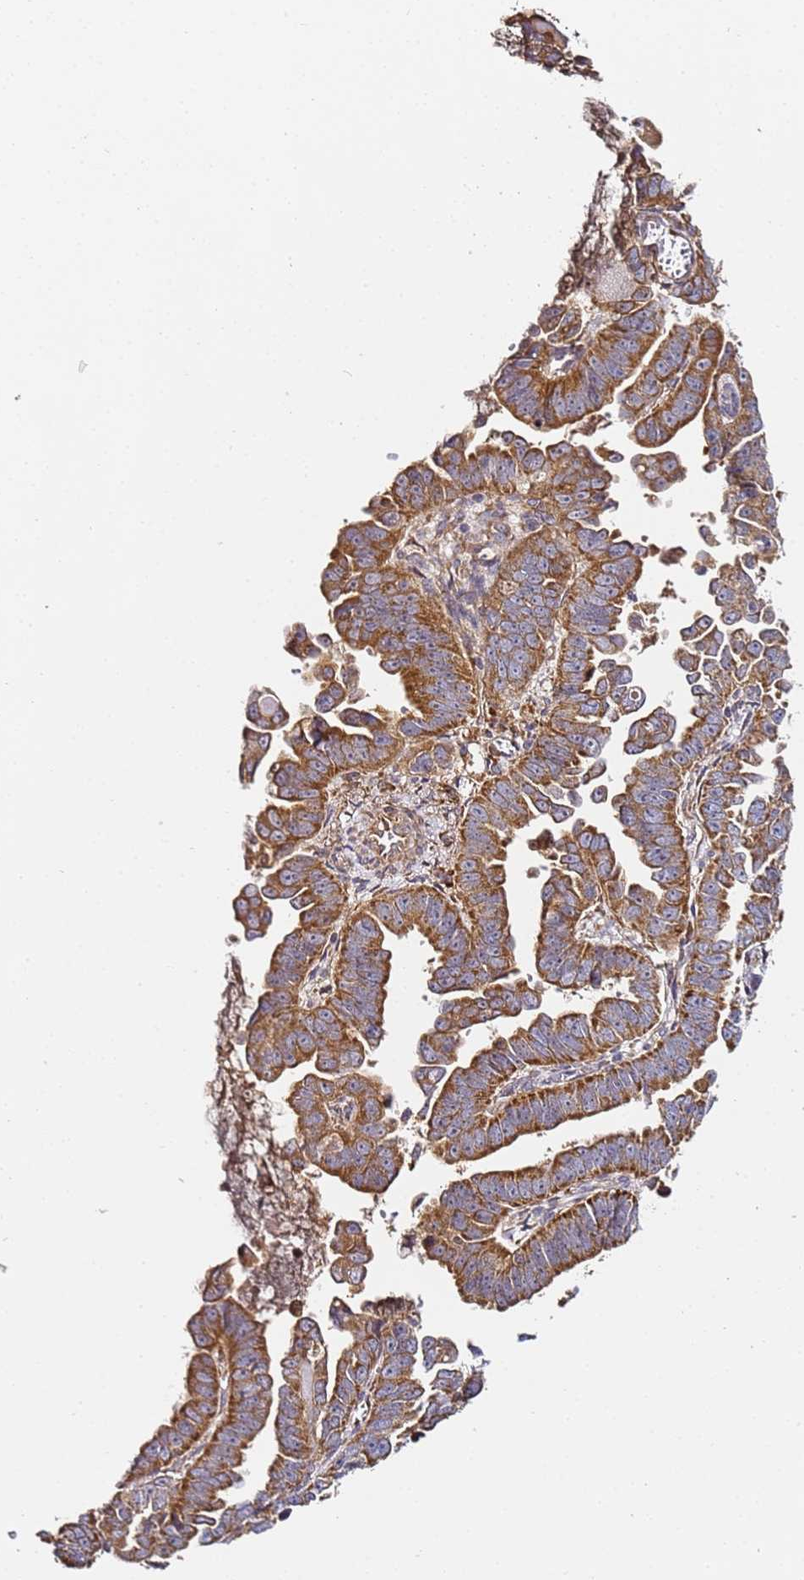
{"staining": {"intensity": "strong", "quantity": ">75%", "location": "cytoplasmic/membranous"}, "tissue": "endometrial cancer", "cell_type": "Tumor cells", "image_type": "cancer", "snomed": [{"axis": "morphology", "description": "Adenocarcinoma, NOS"}, {"axis": "topography", "description": "Endometrium"}], "caption": "Brown immunohistochemical staining in human adenocarcinoma (endometrial) demonstrates strong cytoplasmic/membranous expression in about >75% of tumor cells.", "gene": "RPL13A", "patient": {"sex": "female", "age": 75}}